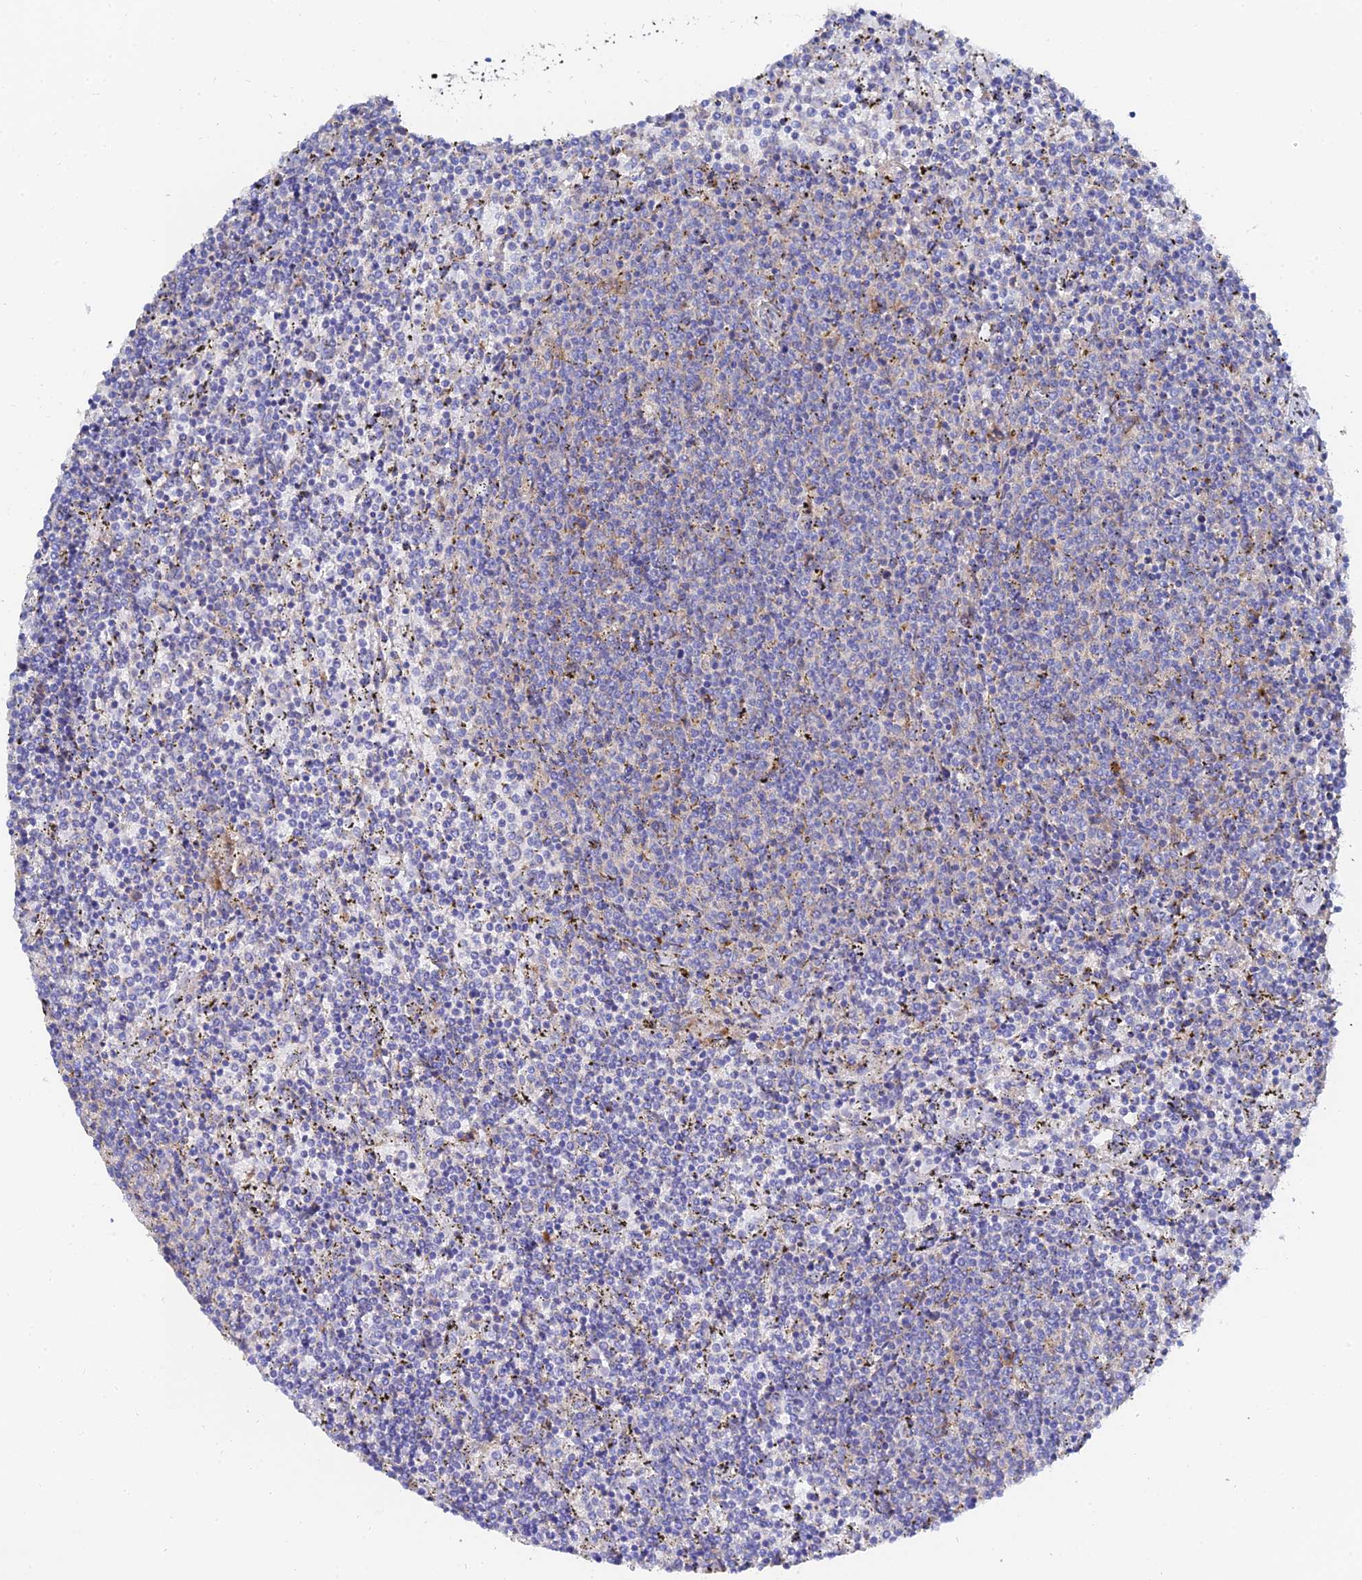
{"staining": {"intensity": "negative", "quantity": "none", "location": "none"}, "tissue": "lymphoma", "cell_type": "Tumor cells", "image_type": "cancer", "snomed": [{"axis": "morphology", "description": "Malignant lymphoma, non-Hodgkin's type, Low grade"}, {"axis": "topography", "description": "Spleen"}], "caption": "Low-grade malignant lymphoma, non-Hodgkin's type was stained to show a protein in brown. There is no significant positivity in tumor cells.", "gene": "PTTG1", "patient": {"sex": "female", "age": 50}}